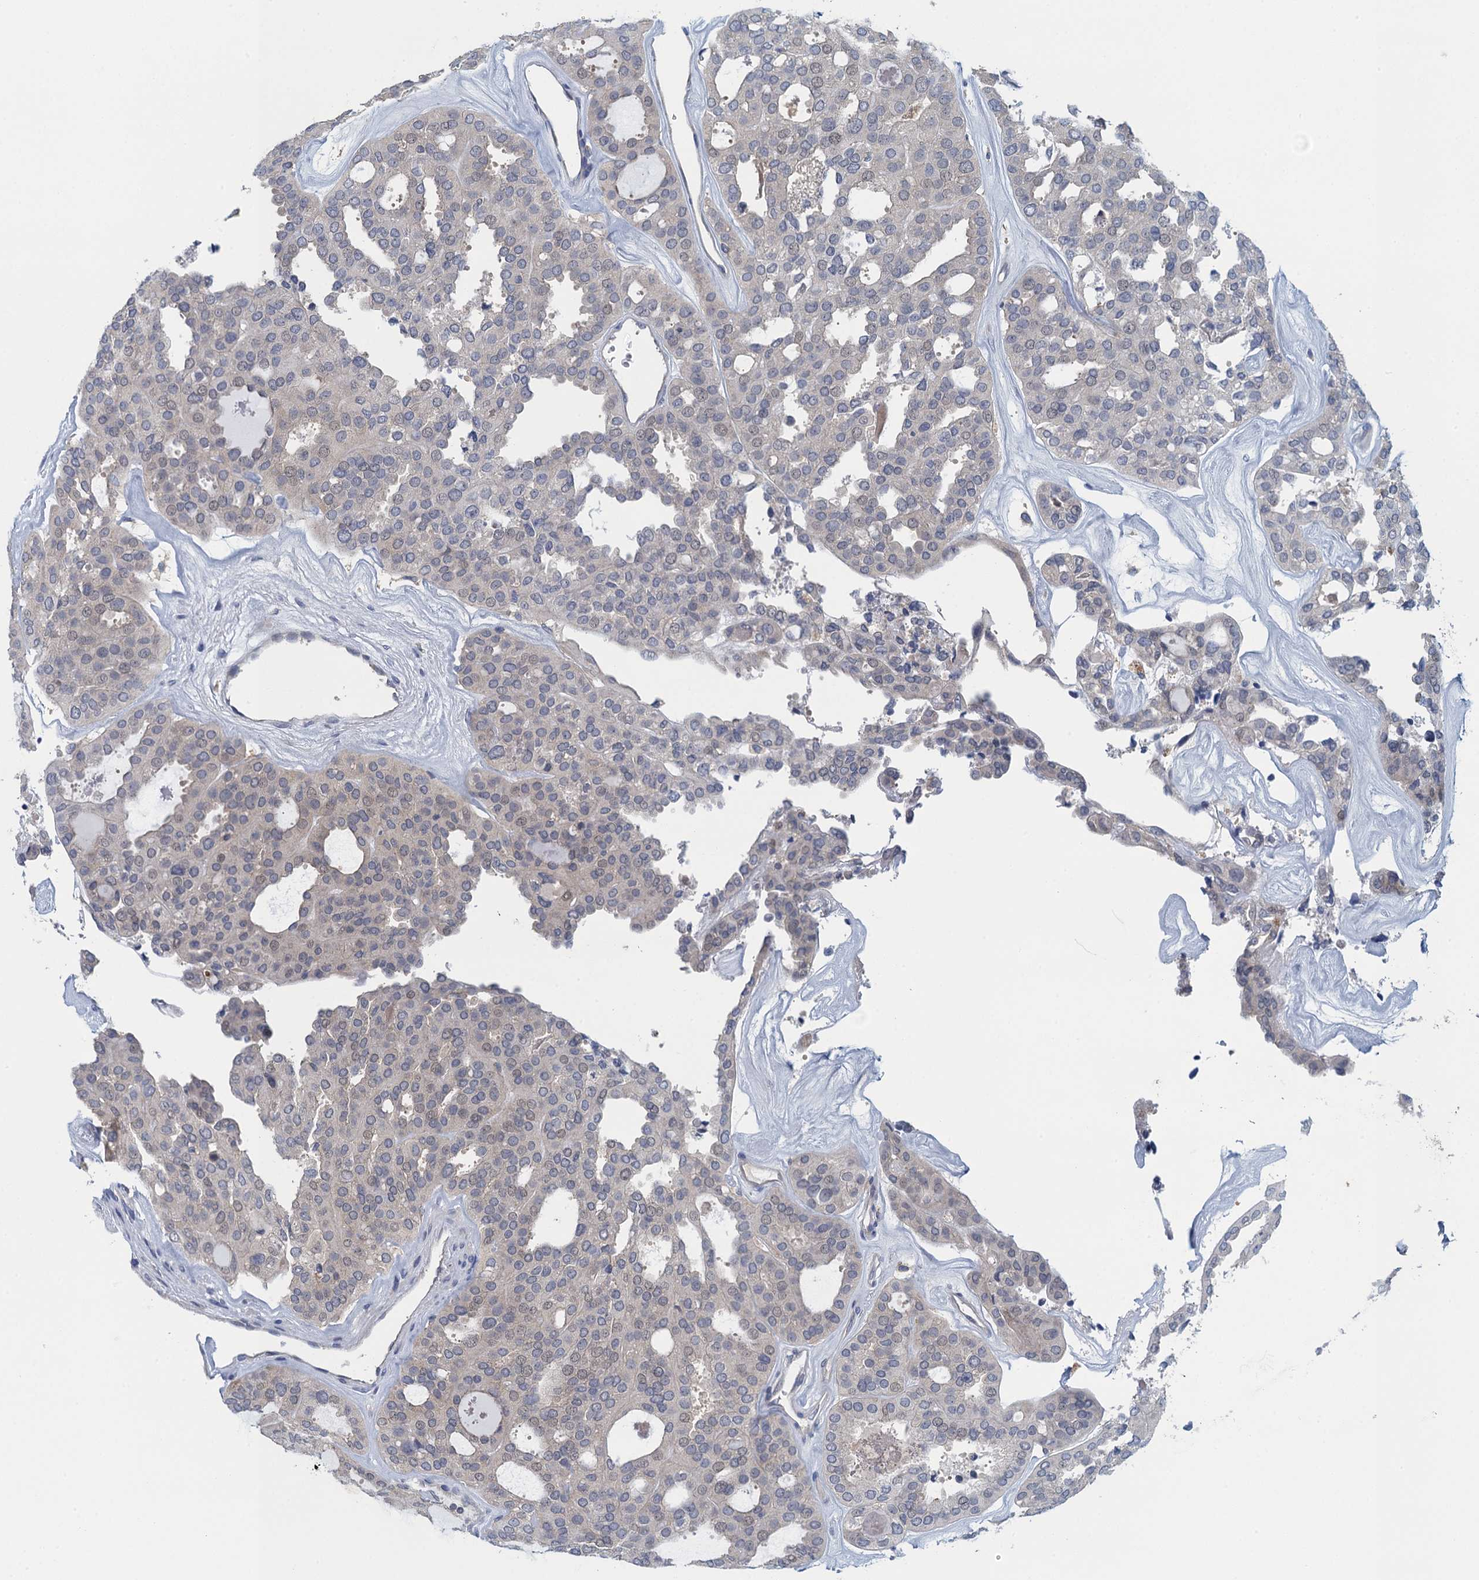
{"staining": {"intensity": "weak", "quantity": "<25%", "location": "nuclear"}, "tissue": "thyroid cancer", "cell_type": "Tumor cells", "image_type": "cancer", "snomed": [{"axis": "morphology", "description": "Follicular adenoma carcinoma, NOS"}, {"axis": "topography", "description": "Thyroid gland"}], "caption": "This histopathology image is of thyroid follicular adenoma carcinoma stained with immunohistochemistry (IHC) to label a protein in brown with the nuclei are counter-stained blue. There is no expression in tumor cells. (Stains: DAB (3,3'-diaminobenzidine) IHC with hematoxylin counter stain, Microscopy: brightfield microscopy at high magnification).", "gene": "NCKAP1L", "patient": {"sex": "male", "age": 75}}